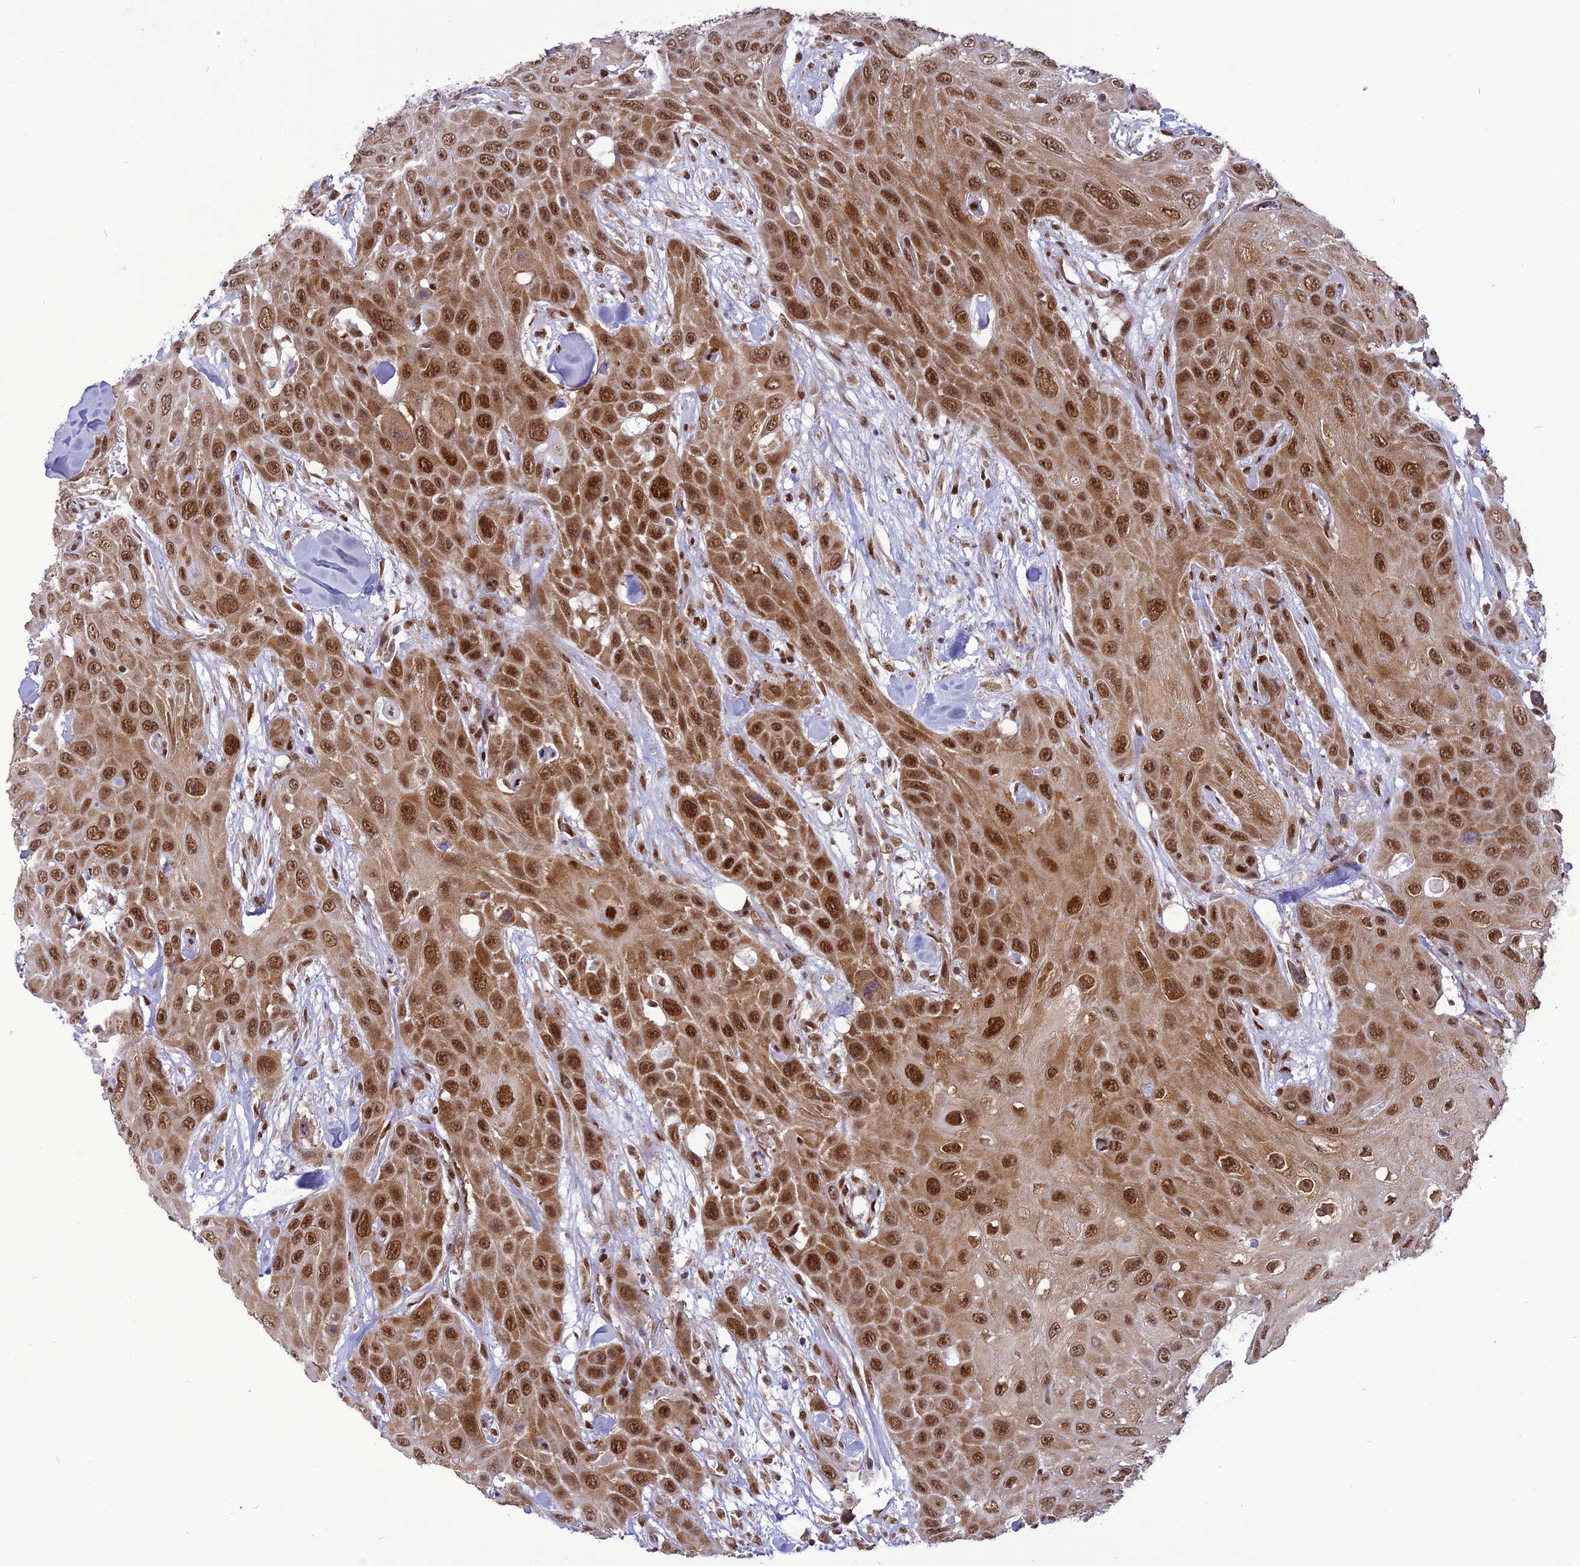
{"staining": {"intensity": "moderate", "quantity": ">75%", "location": "nuclear"}, "tissue": "head and neck cancer", "cell_type": "Tumor cells", "image_type": "cancer", "snomed": [{"axis": "morphology", "description": "Squamous cell carcinoma, NOS"}, {"axis": "topography", "description": "Head-Neck"}], "caption": "A medium amount of moderate nuclear staining is identified in about >75% of tumor cells in head and neck cancer (squamous cell carcinoma) tissue.", "gene": "DDX1", "patient": {"sex": "male", "age": 81}}